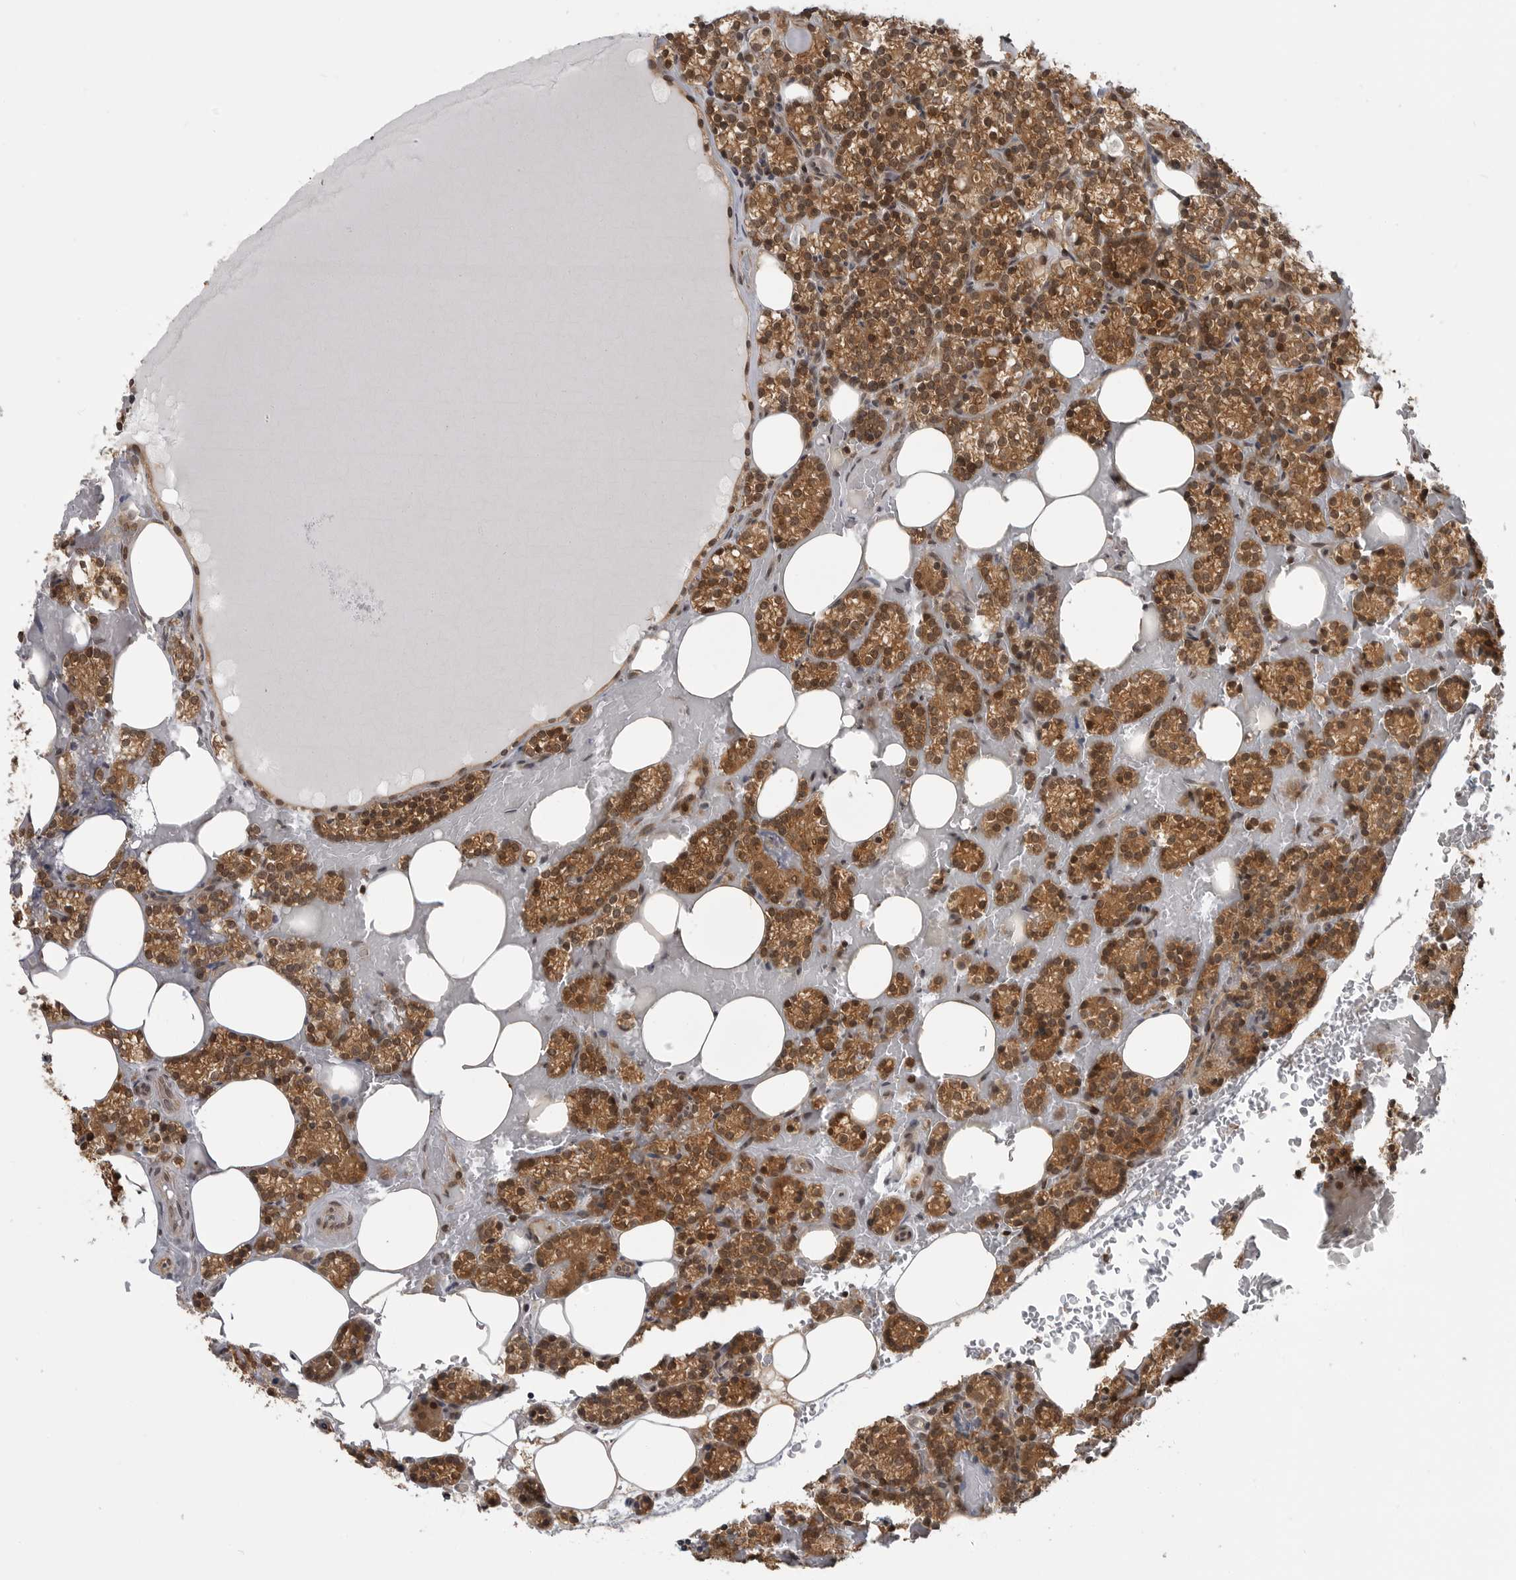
{"staining": {"intensity": "strong", "quantity": ">75%", "location": "cytoplasmic/membranous,nuclear"}, "tissue": "parathyroid gland", "cell_type": "Glandular cells", "image_type": "normal", "snomed": [{"axis": "morphology", "description": "Normal tissue, NOS"}, {"axis": "topography", "description": "Parathyroid gland"}], "caption": "Glandular cells show high levels of strong cytoplasmic/membranous,nuclear positivity in approximately >75% of cells in benign parathyroid gland.", "gene": "SZRD1", "patient": {"sex": "female", "age": 78}}